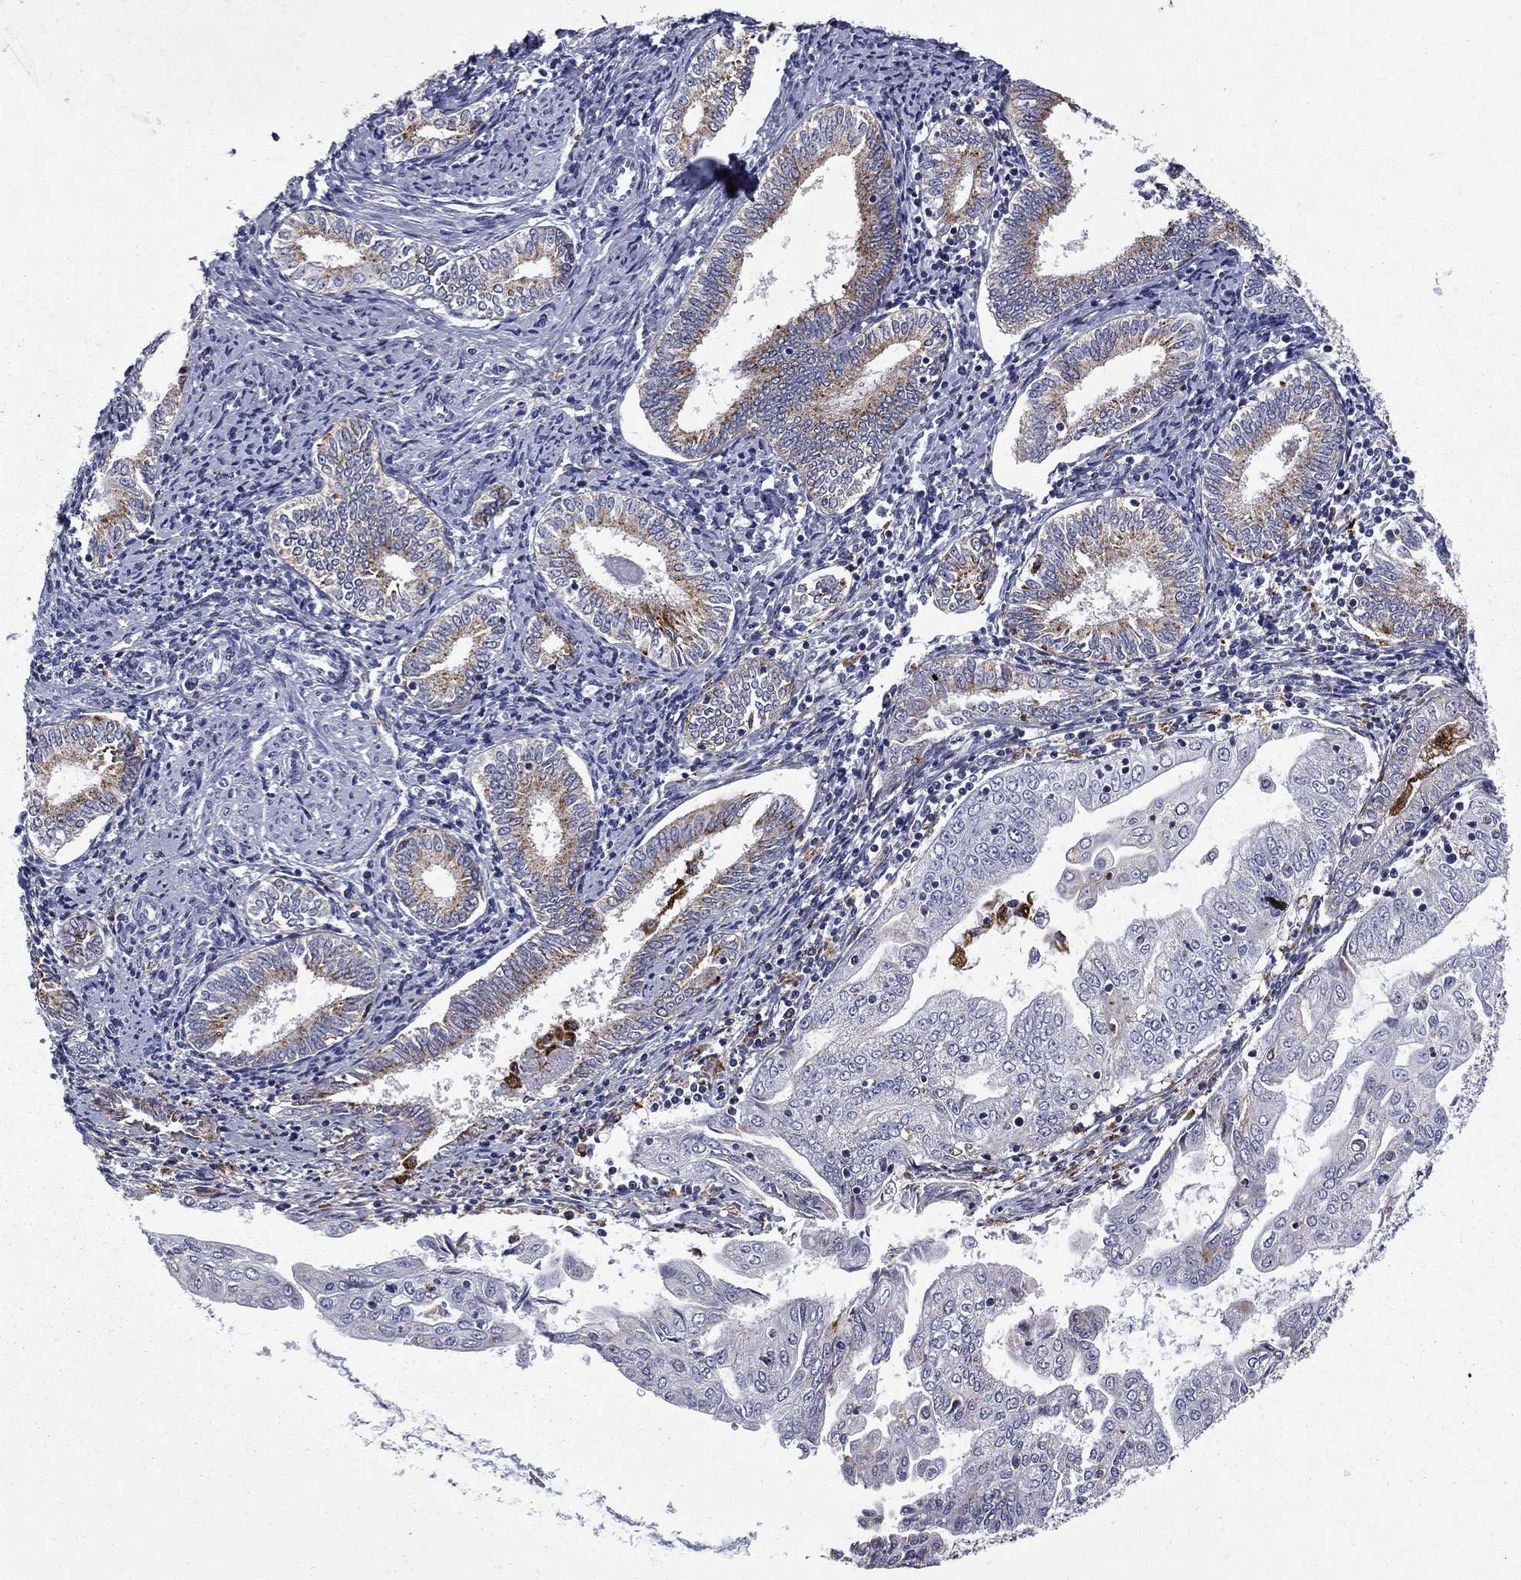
{"staining": {"intensity": "moderate", "quantity": "<25%", "location": "cytoplasmic/membranous"}, "tissue": "endometrial cancer", "cell_type": "Tumor cells", "image_type": "cancer", "snomed": [{"axis": "morphology", "description": "Adenocarcinoma, NOS"}, {"axis": "topography", "description": "Endometrium"}], "caption": "An immunohistochemistry micrograph of neoplastic tissue is shown. Protein staining in brown labels moderate cytoplasmic/membranous positivity in endometrial adenocarcinoma within tumor cells.", "gene": "MADCAM1", "patient": {"sex": "female", "age": 56}}